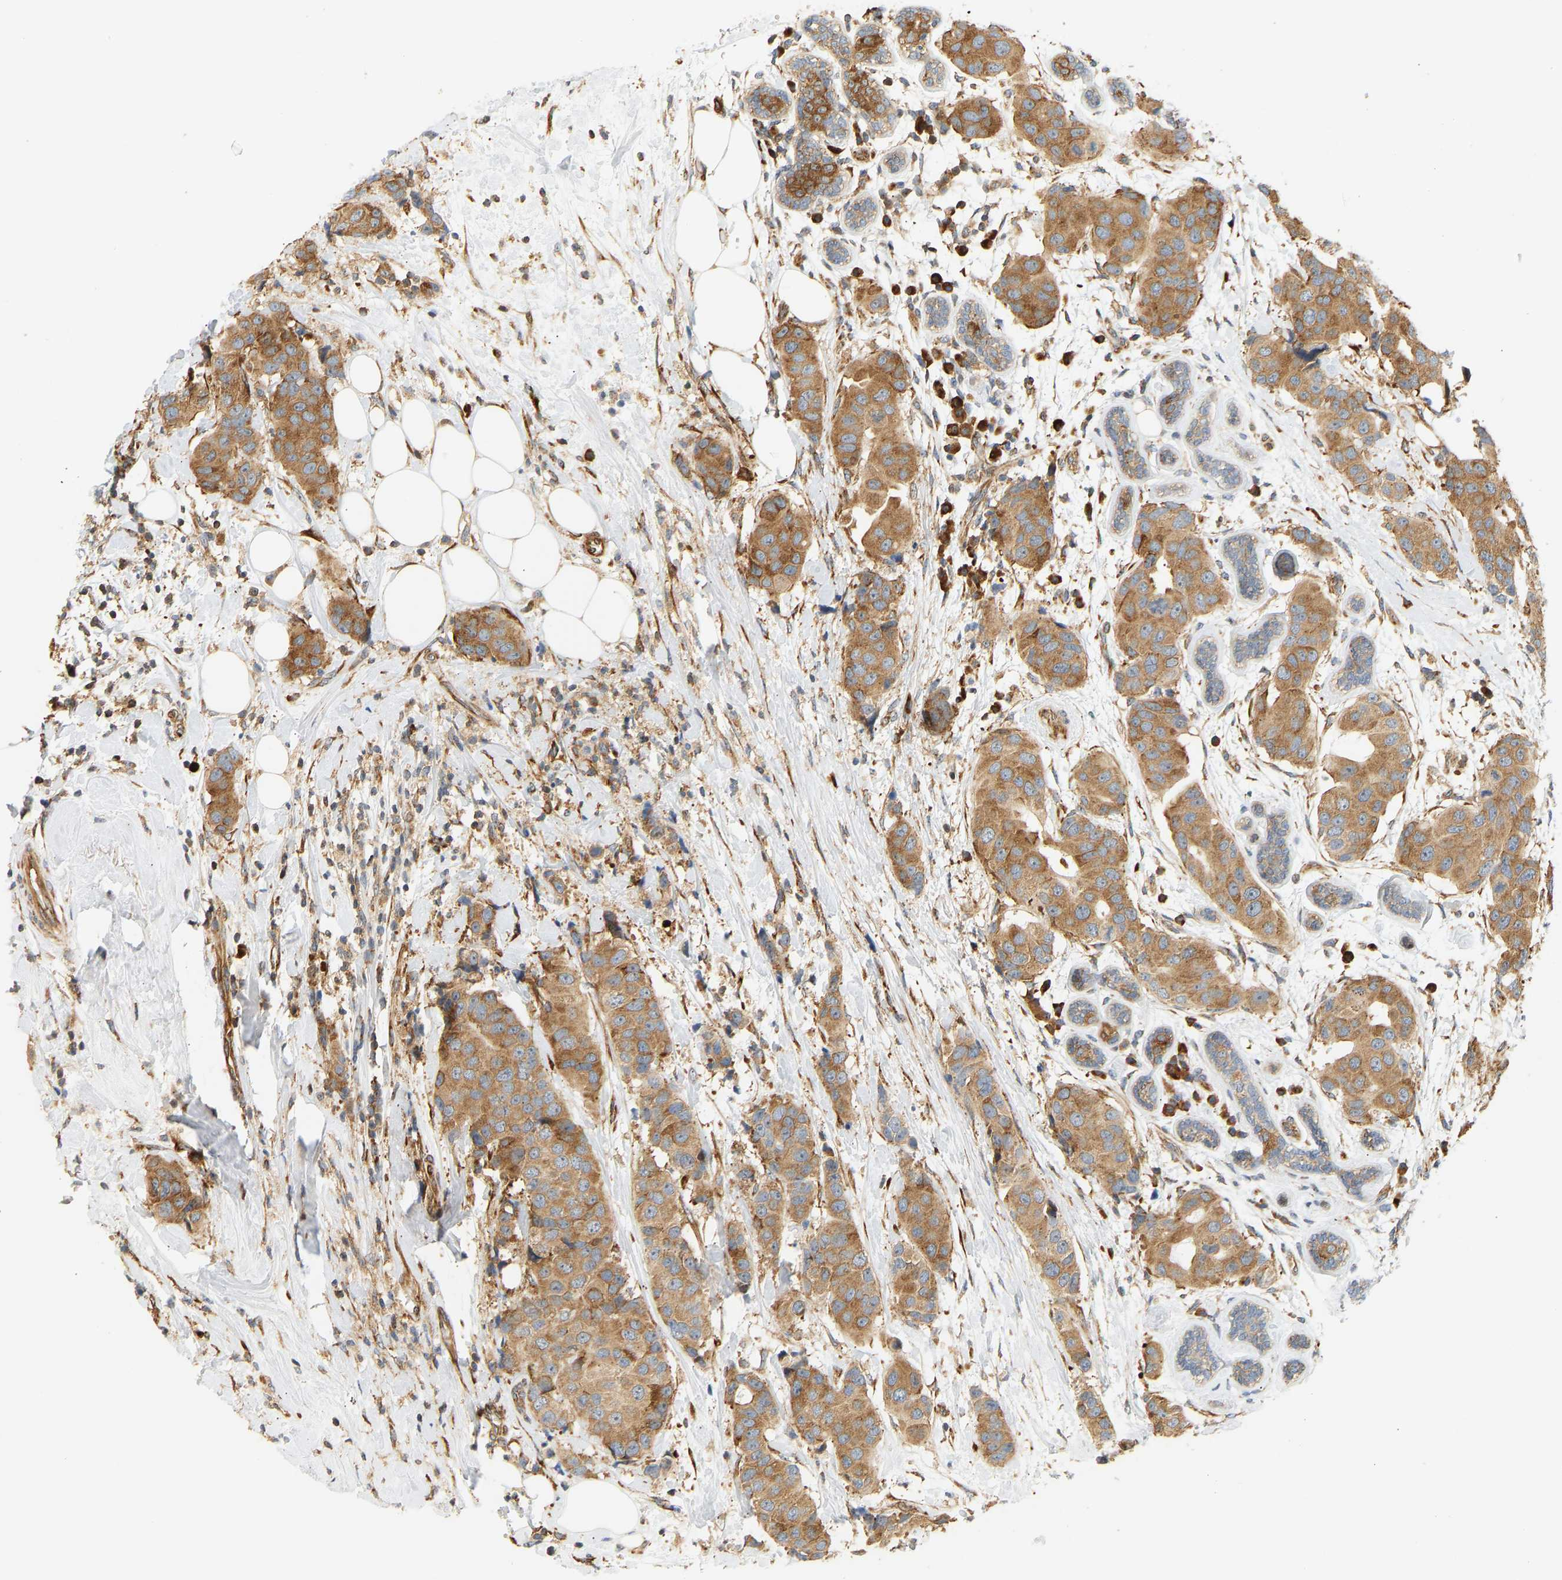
{"staining": {"intensity": "moderate", "quantity": ">75%", "location": "cytoplasmic/membranous"}, "tissue": "breast cancer", "cell_type": "Tumor cells", "image_type": "cancer", "snomed": [{"axis": "morphology", "description": "Normal tissue, NOS"}, {"axis": "morphology", "description": "Duct carcinoma"}, {"axis": "topography", "description": "Breast"}], "caption": "Immunohistochemical staining of human breast cancer reveals medium levels of moderate cytoplasmic/membranous expression in about >75% of tumor cells.", "gene": "RPS14", "patient": {"sex": "female", "age": 39}}